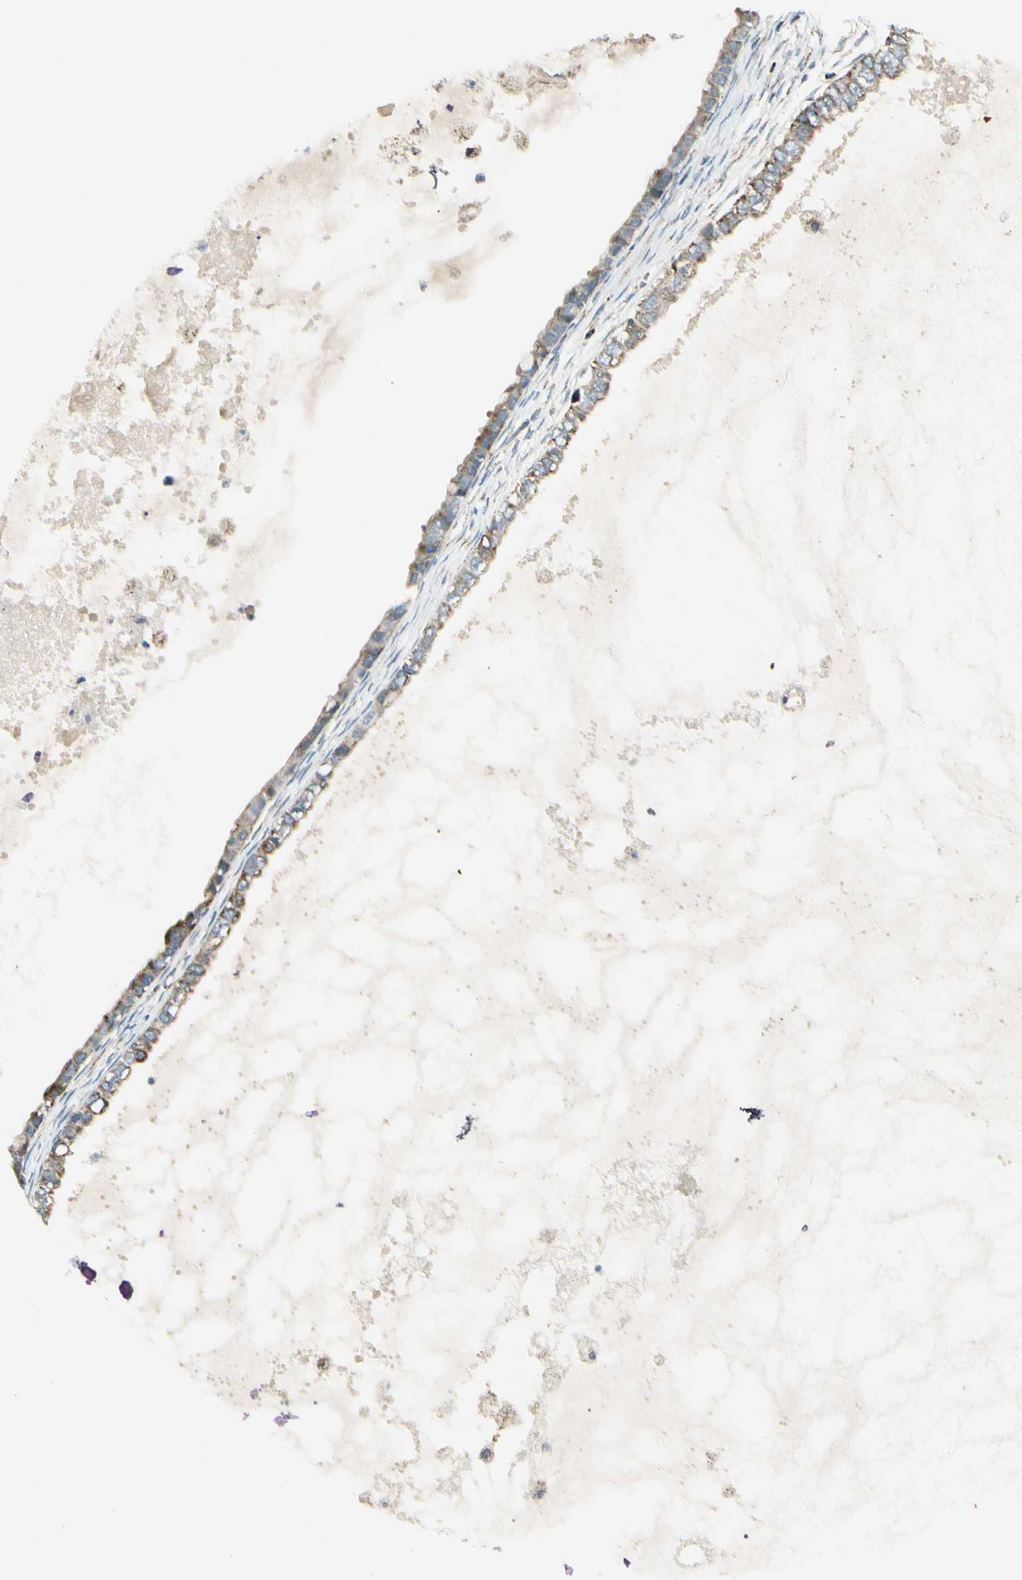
{"staining": {"intensity": "moderate", "quantity": "25%-75%", "location": "cytoplasmic/membranous"}, "tissue": "ovarian cancer", "cell_type": "Tumor cells", "image_type": "cancer", "snomed": [{"axis": "morphology", "description": "Cystadenocarcinoma, mucinous, NOS"}, {"axis": "topography", "description": "Ovary"}], "caption": "About 25%-75% of tumor cells in human ovarian mucinous cystadenocarcinoma show moderate cytoplasmic/membranous protein expression as visualized by brown immunohistochemical staining.", "gene": "EPHB3", "patient": {"sex": "female", "age": 80}}